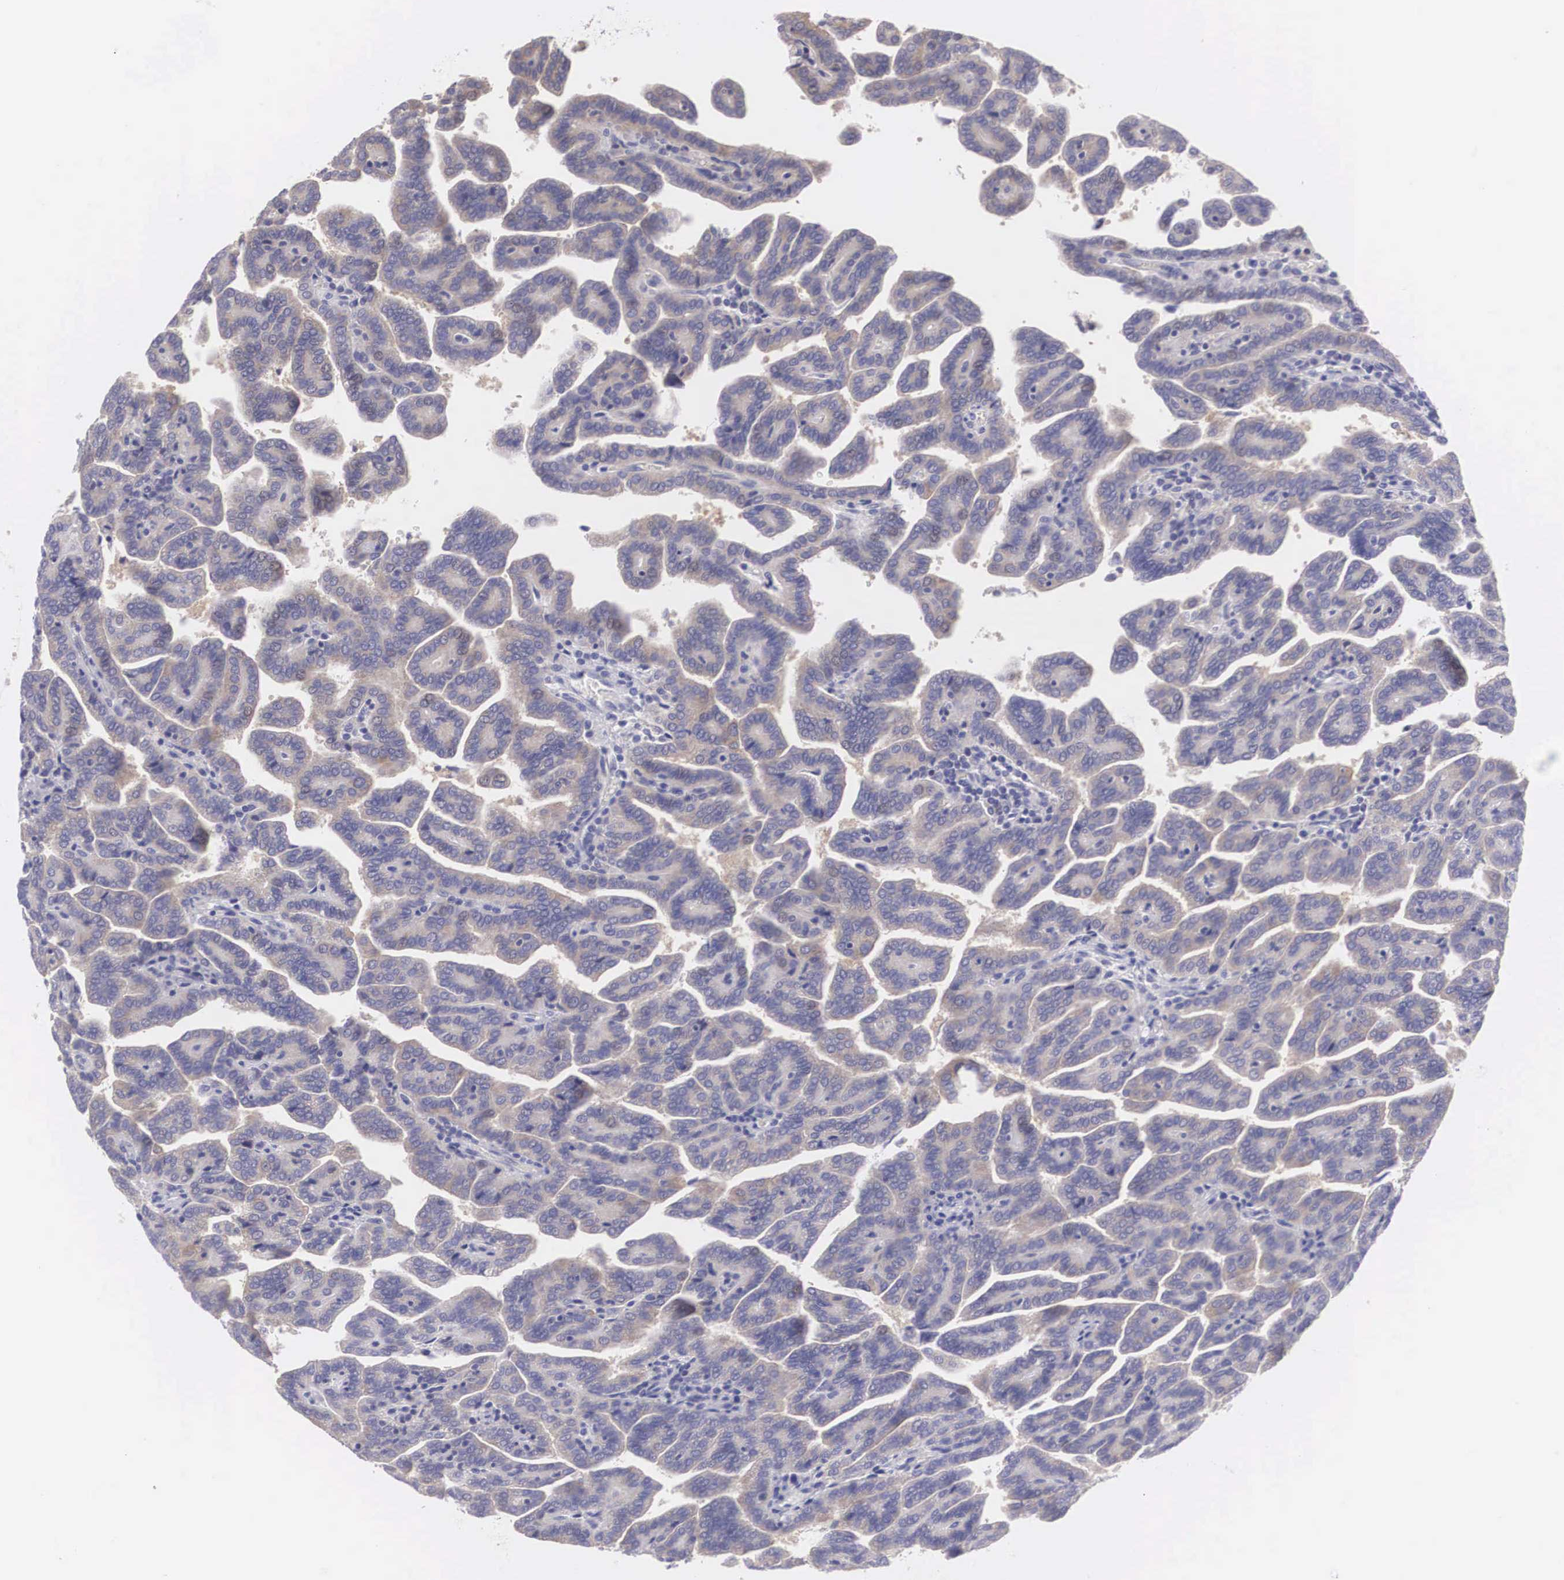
{"staining": {"intensity": "weak", "quantity": "25%-75%", "location": "cytoplasmic/membranous"}, "tissue": "renal cancer", "cell_type": "Tumor cells", "image_type": "cancer", "snomed": [{"axis": "morphology", "description": "Adenocarcinoma, NOS"}, {"axis": "topography", "description": "Kidney"}], "caption": "About 25%-75% of tumor cells in adenocarcinoma (renal) display weak cytoplasmic/membranous protein staining as visualized by brown immunohistochemical staining.", "gene": "TXLNG", "patient": {"sex": "male", "age": 61}}